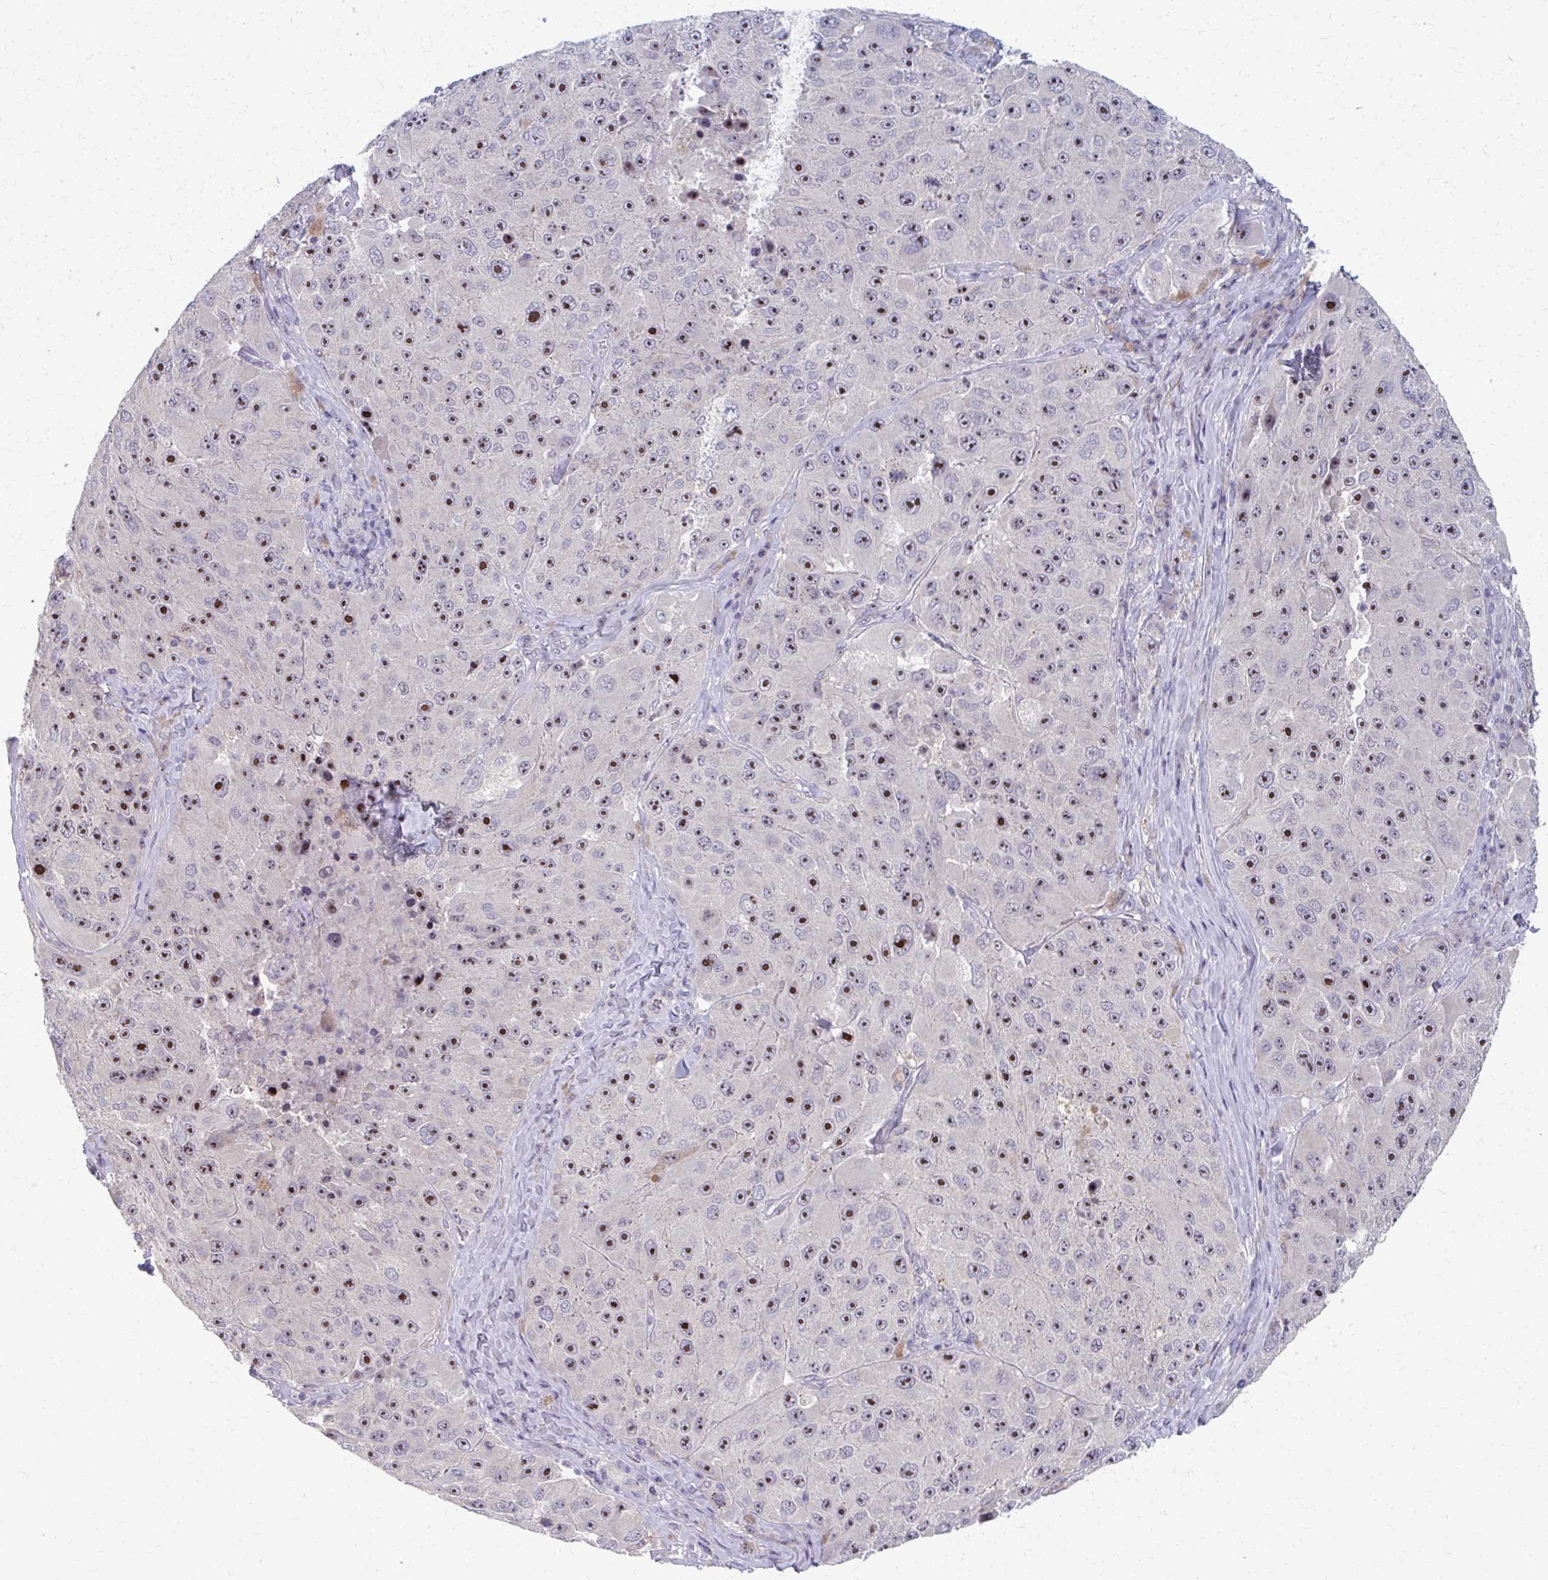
{"staining": {"intensity": "strong", "quantity": "25%-75%", "location": "nuclear"}, "tissue": "melanoma", "cell_type": "Tumor cells", "image_type": "cancer", "snomed": [{"axis": "morphology", "description": "Malignant melanoma, Metastatic site"}, {"axis": "topography", "description": "Lymph node"}], "caption": "IHC micrograph of human malignant melanoma (metastatic site) stained for a protein (brown), which demonstrates high levels of strong nuclear positivity in approximately 25%-75% of tumor cells.", "gene": "NUDT16", "patient": {"sex": "male", "age": 62}}